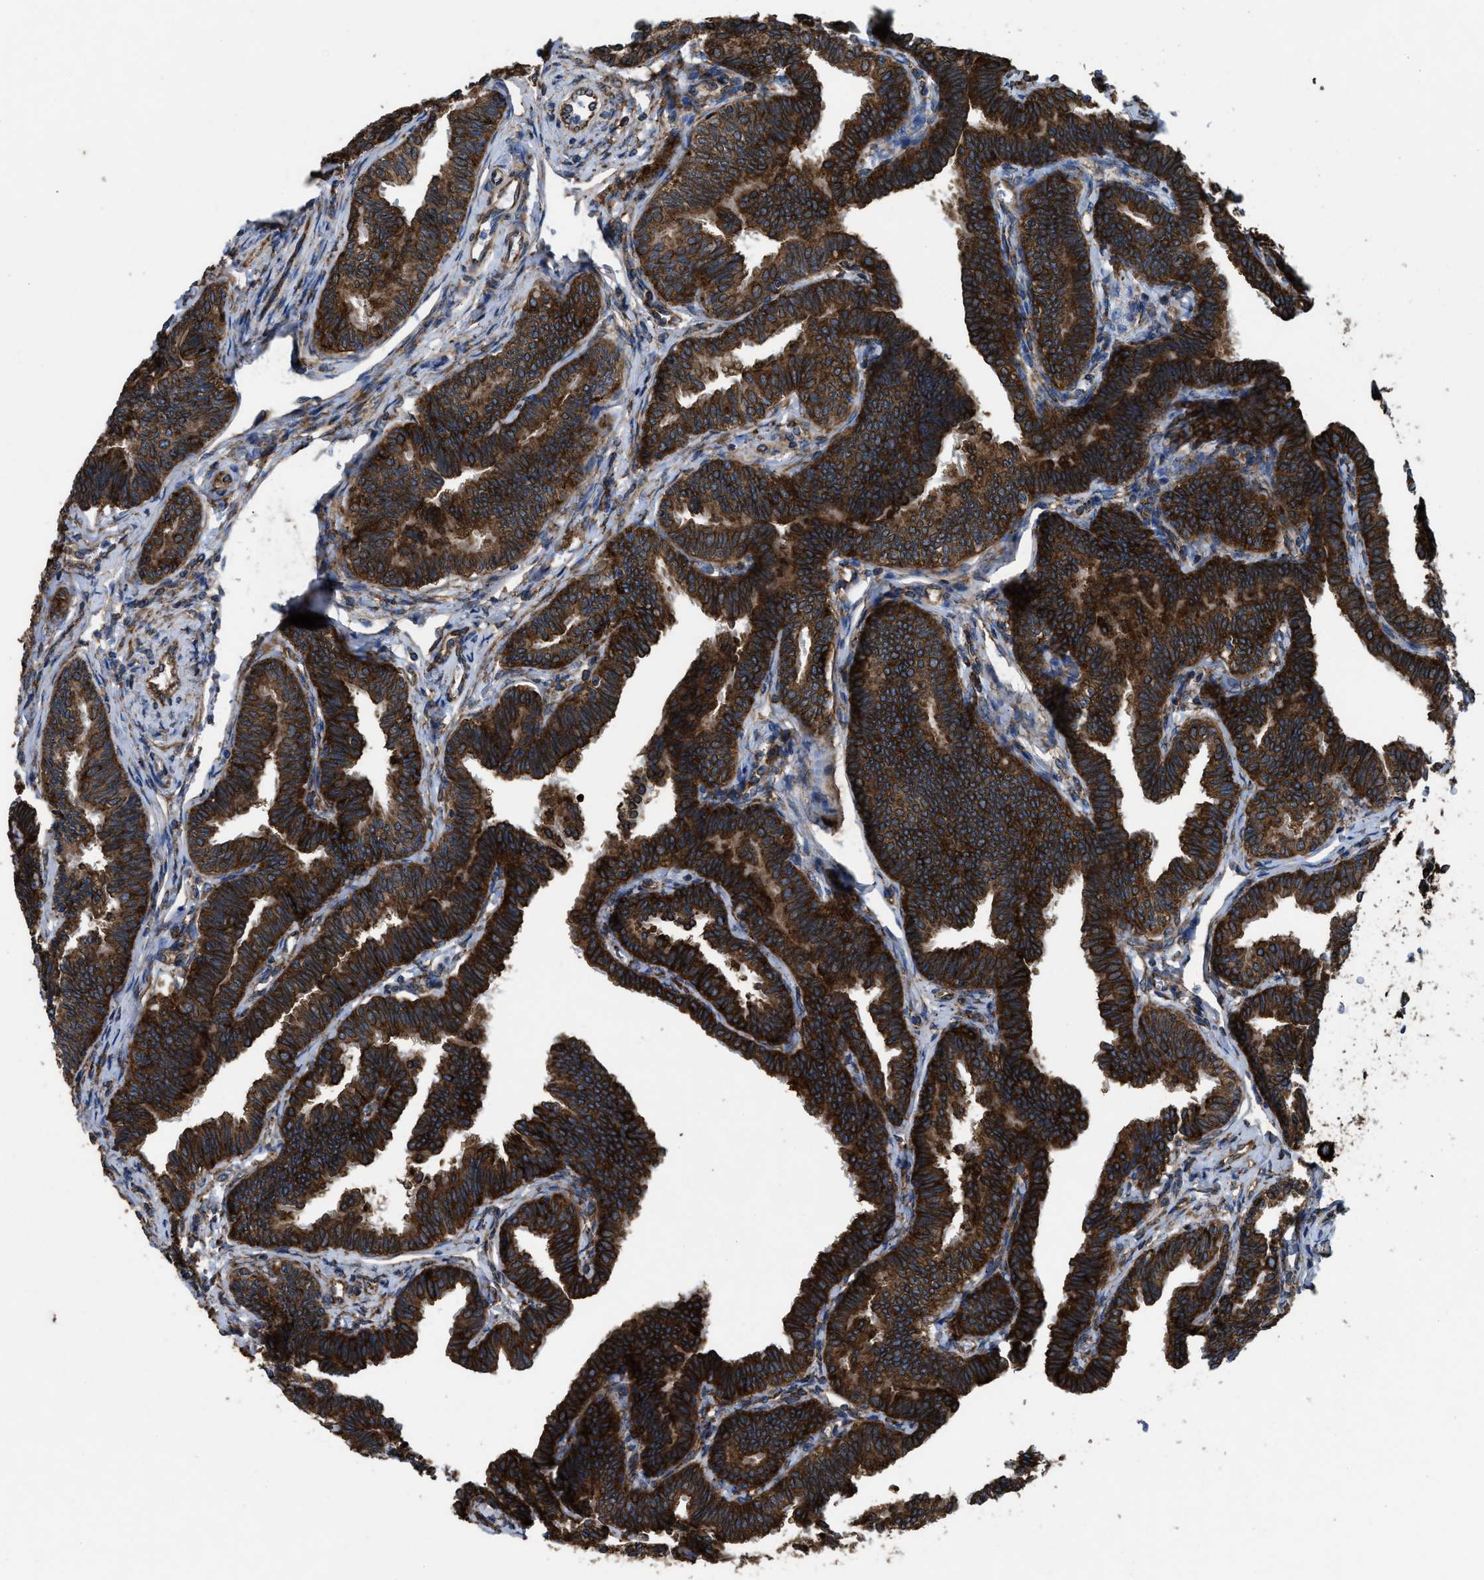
{"staining": {"intensity": "strong", "quantity": ">75%", "location": "cytoplasmic/membranous"}, "tissue": "fallopian tube", "cell_type": "Glandular cells", "image_type": "normal", "snomed": [{"axis": "morphology", "description": "Normal tissue, NOS"}, {"axis": "topography", "description": "Fallopian tube"}, {"axis": "topography", "description": "Ovary"}], "caption": "Glandular cells display high levels of strong cytoplasmic/membranous expression in approximately >75% of cells in normal fallopian tube. Using DAB (brown) and hematoxylin (blue) stains, captured at high magnification using brightfield microscopy.", "gene": "CAPRIN1", "patient": {"sex": "female", "age": 23}}